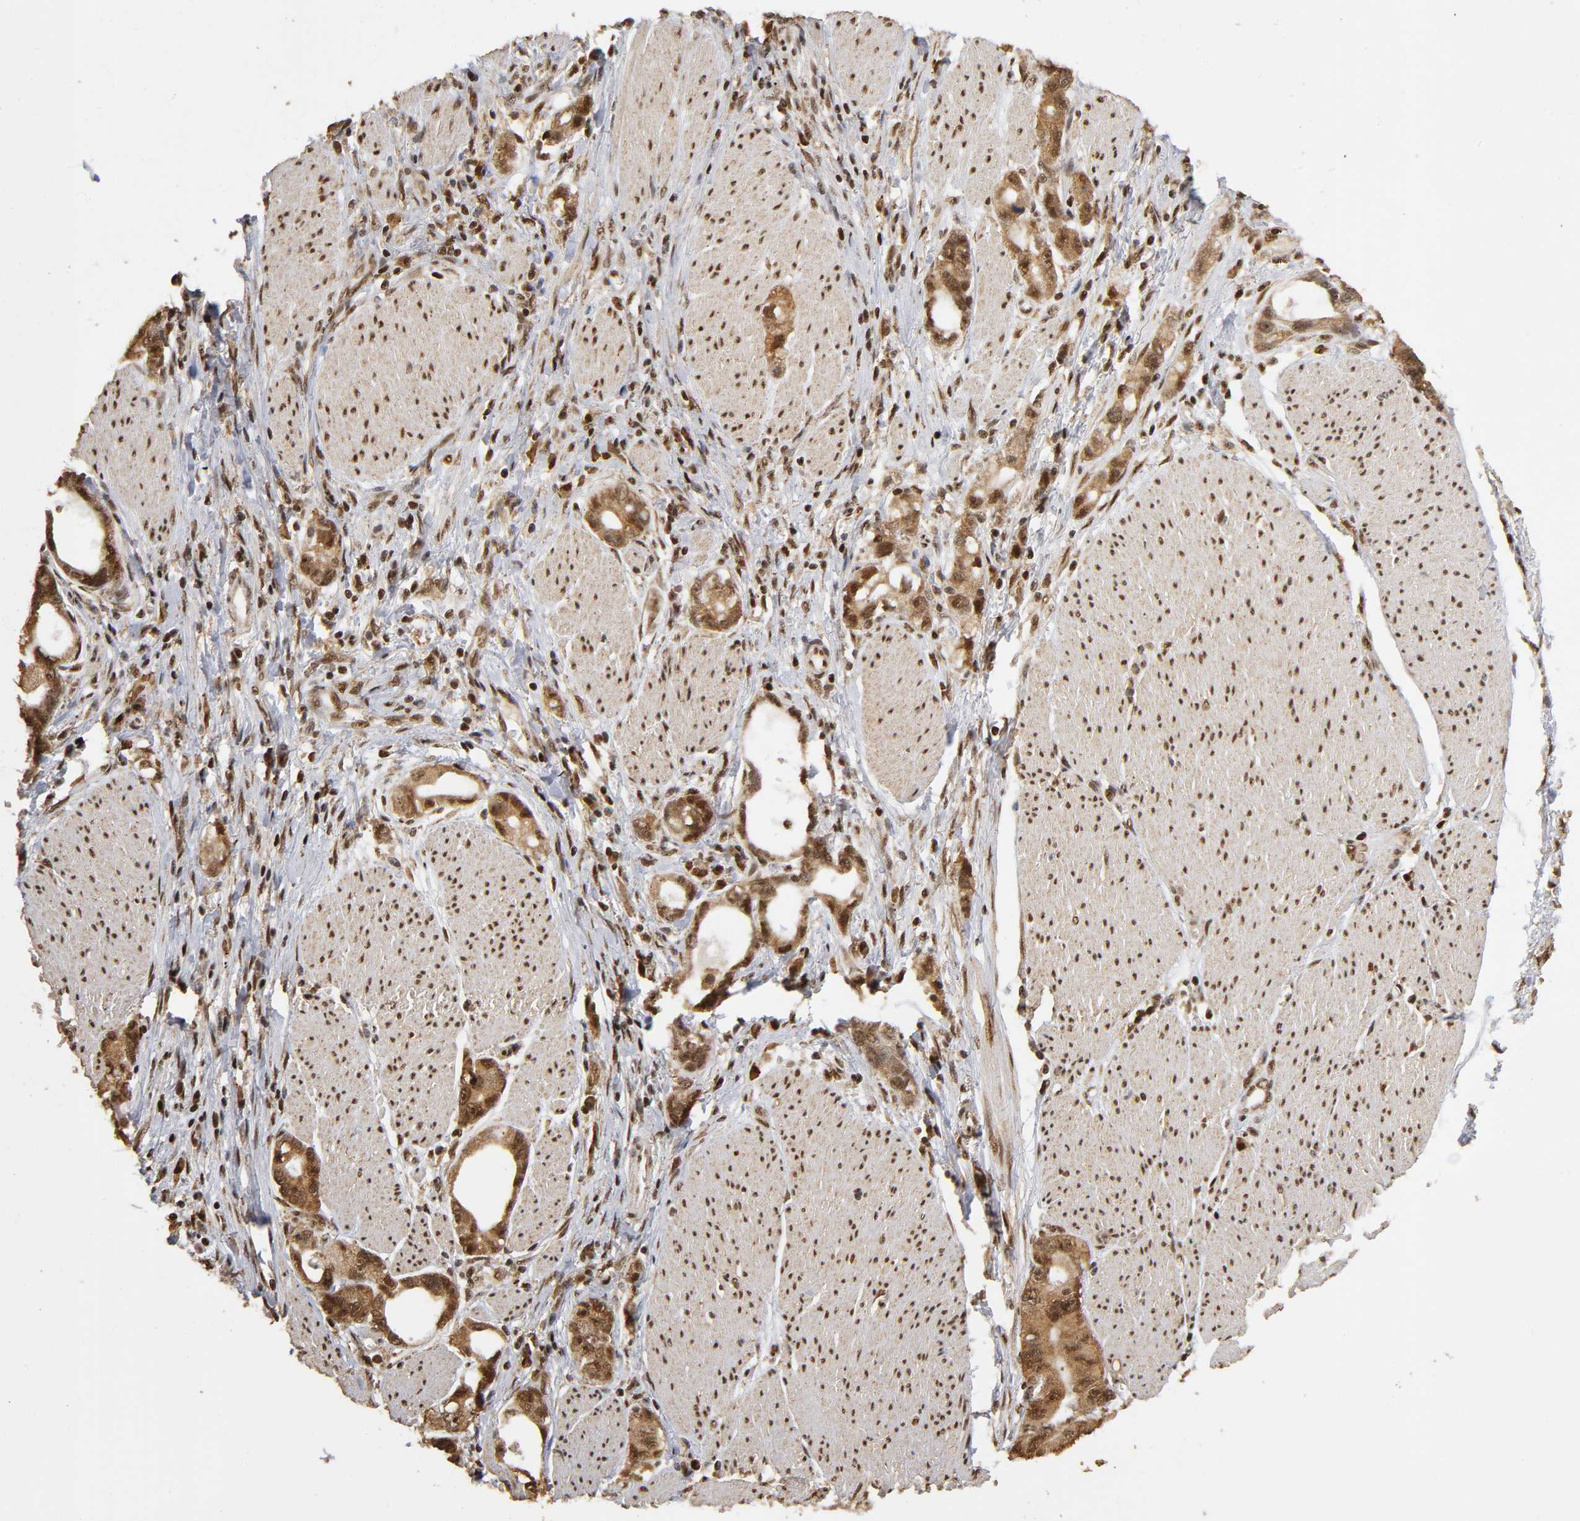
{"staining": {"intensity": "strong", "quantity": ">75%", "location": "cytoplasmic/membranous,nuclear"}, "tissue": "stomach cancer", "cell_type": "Tumor cells", "image_type": "cancer", "snomed": [{"axis": "morphology", "description": "Adenocarcinoma, NOS"}, {"axis": "topography", "description": "Stomach, lower"}], "caption": "This is a photomicrograph of IHC staining of adenocarcinoma (stomach), which shows strong positivity in the cytoplasmic/membranous and nuclear of tumor cells.", "gene": "RNF122", "patient": {"sex": "female", "age": 93}}